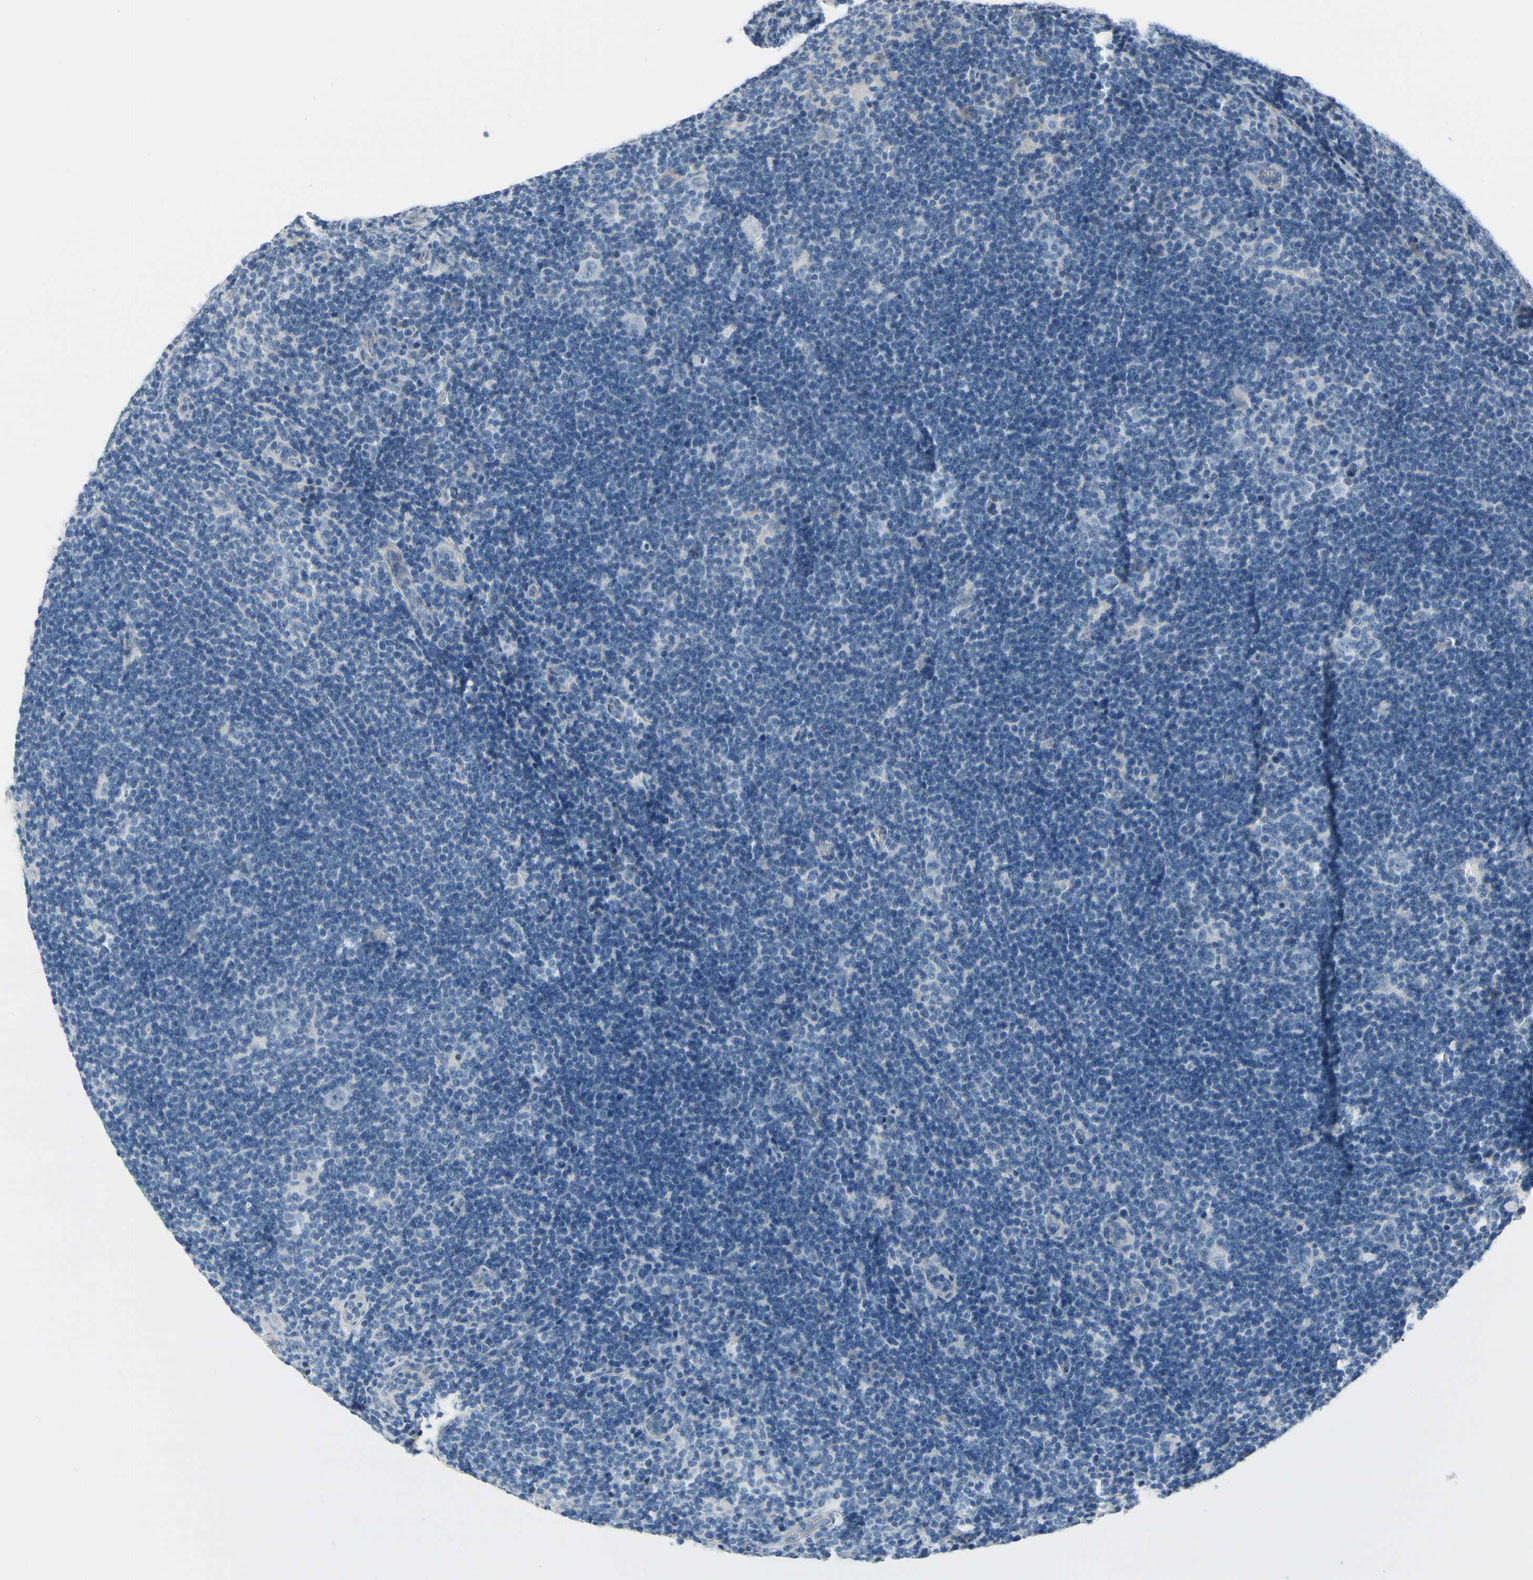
{"staining": {"intensity": "negative", "quantity": "none", "location": "none"}, "tissue": "lymphoma", "cell_type": "Tumor cells", "image_type": "cancer", "snomed": [{"axis": "morphology", "description": "Hodgkin's disease, NOS"}, {"axis": "topography", "description": "Lymph node"}], "caption": "A photomicrograph of human lymphoma is negative for staining in tumor cells.", "gene": "MUC5B", "patient": {"sex": "female", "age": 57}}